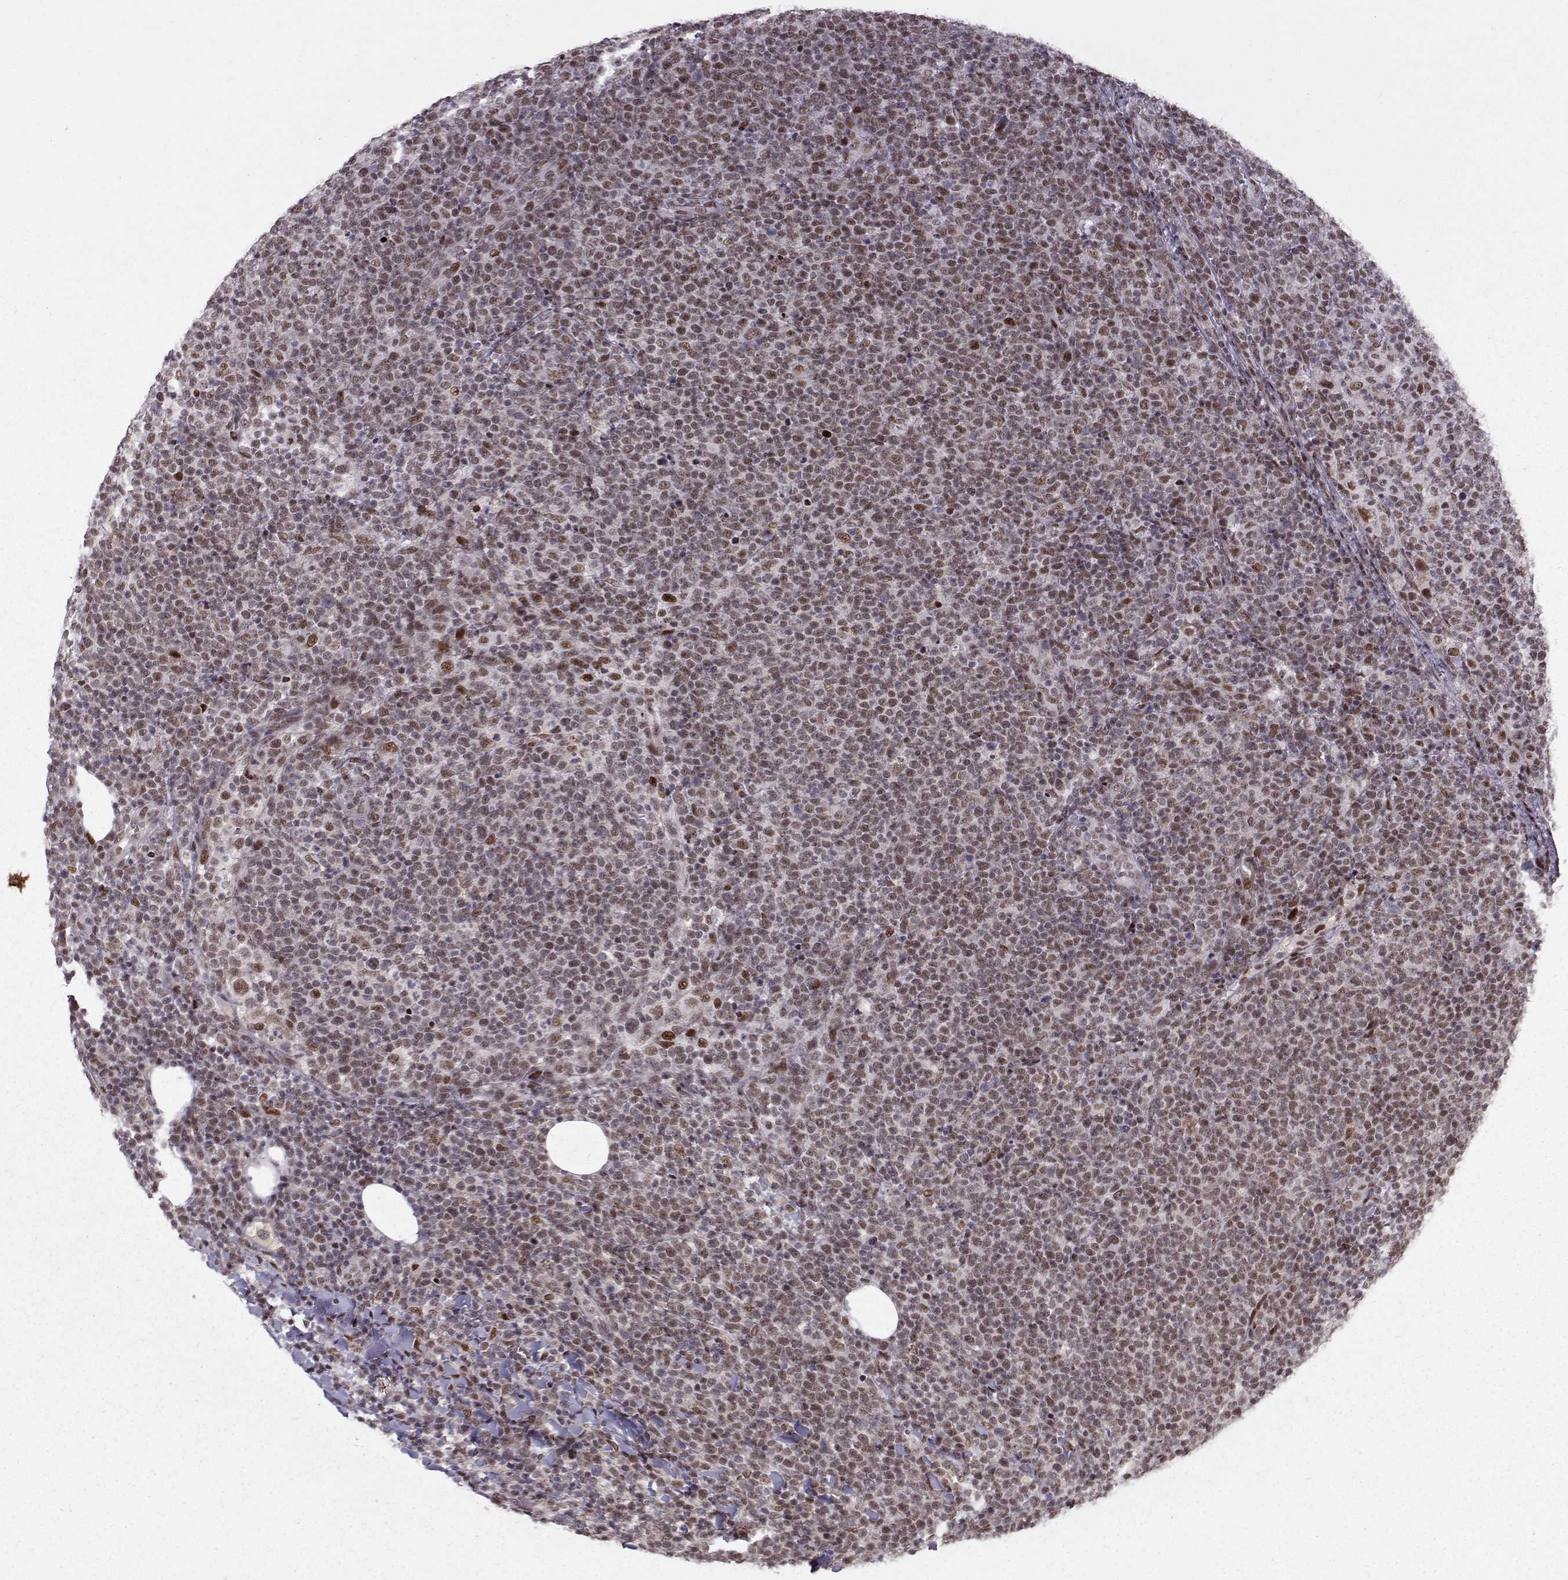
{"staining": {"intensity": "moderate", "quantity": ">75%", "location": "nuclear"}, "tissue": "lymphoma", "cell_type": "Tumor cells", "image_type": "cancer", "snomed": [{"axis": "morphology", "description": "Malignant lymphoma, non-Hodgkin's type, High grade"}, {"axis": "topography", "description": "Lymph node"}], "caption": "Lymphoma stained with a brown dye shows moderate nuclear positive staining in approximately >75% of tumor cells.", "gene": "SNAPC2", "patient": {"sex": "male", "age": 61}}